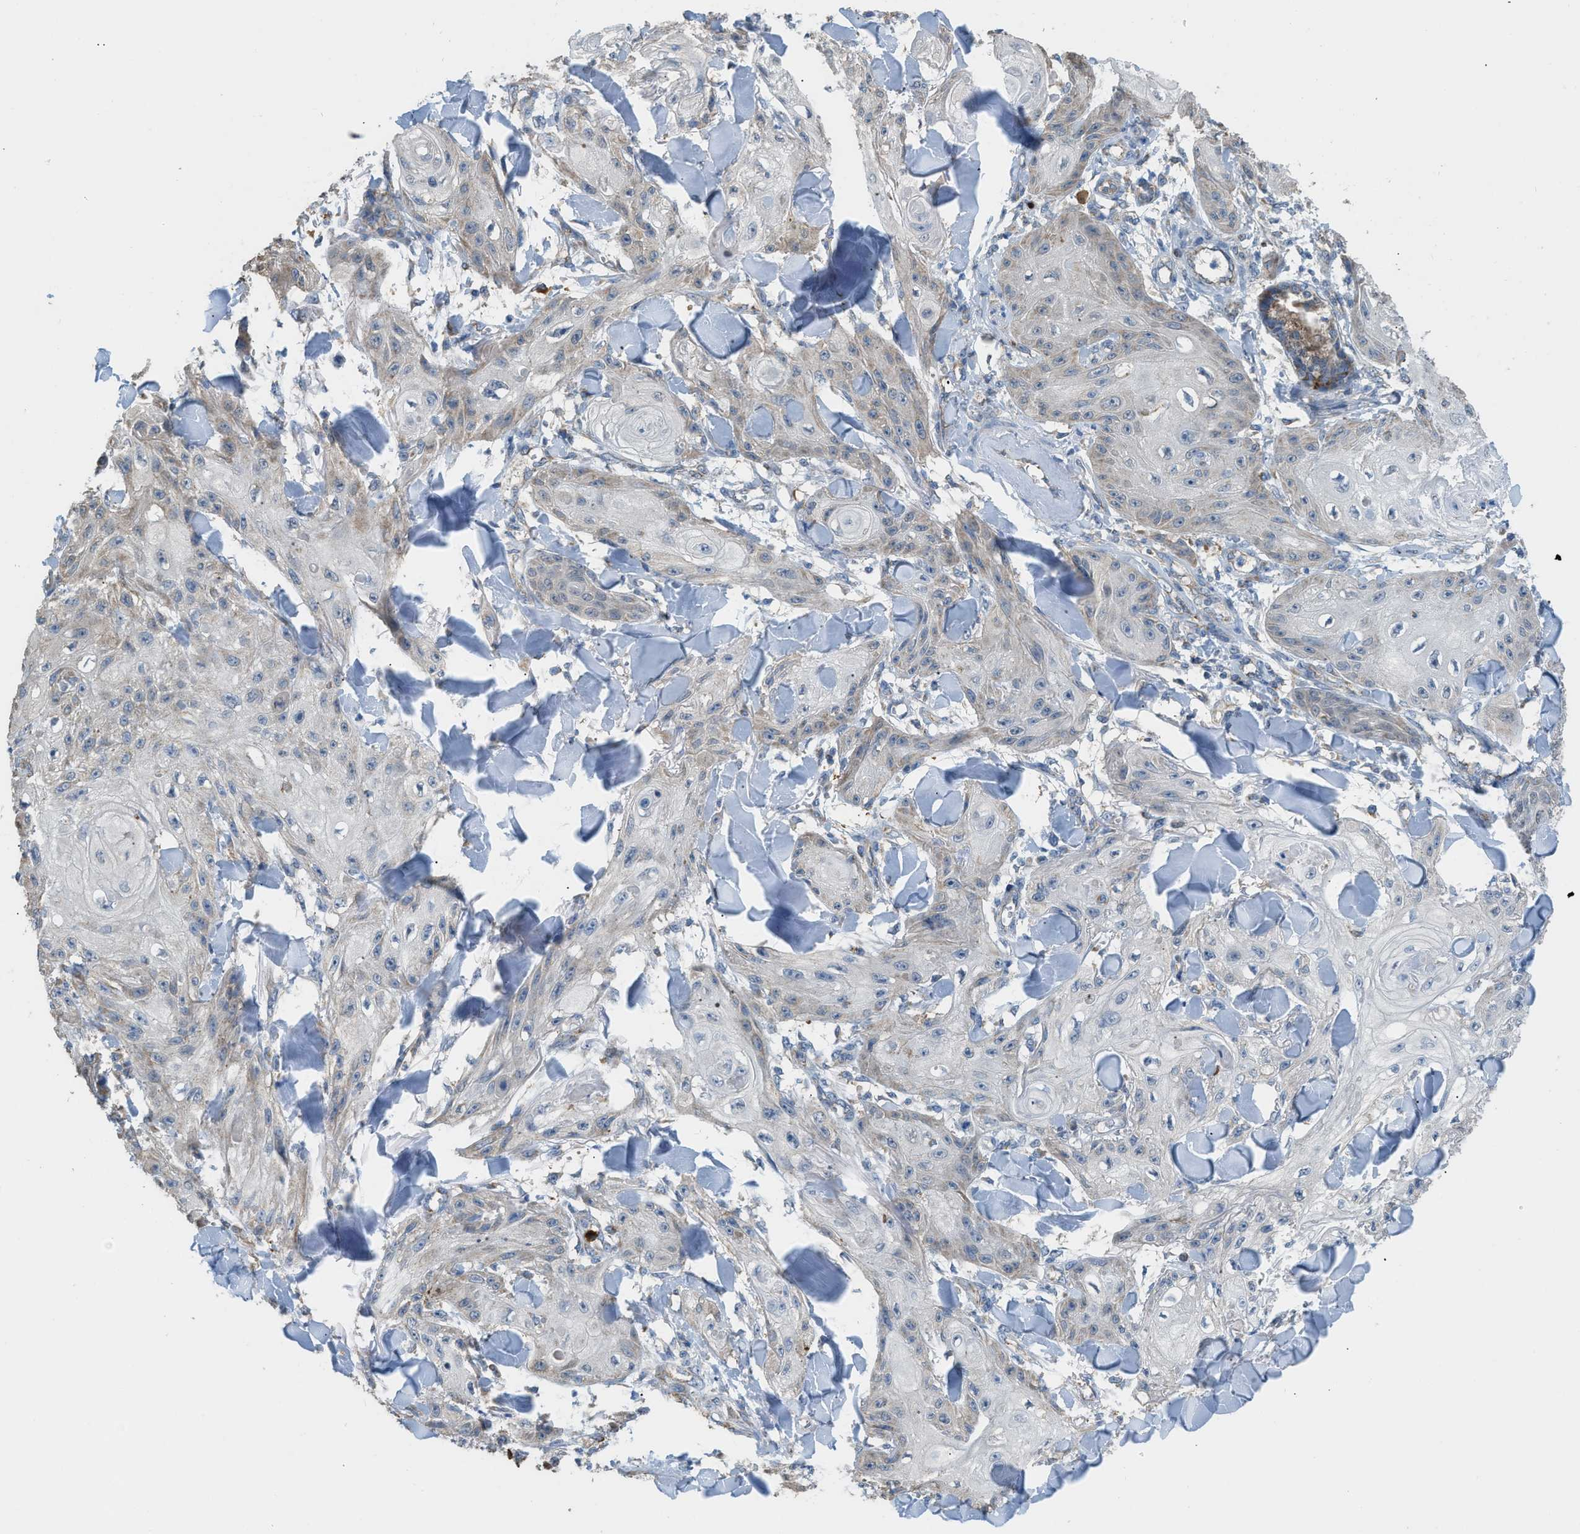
{"staining": {"intensity": "weak", "quantity": "<25%", "location": "cytoplasmic/membranous"}, "tissue": "skin cancer", "cell_type": "Tumor cells", "image_type": "cancer", "snomed": [{"axis": "morphology", "description": "Squamous cell carcinoma, NOS"}, {"axis": "topography", "description": "Skin"}], "caption": "Histopathology image shows no protein staining in tumor cells of skin squamous cell carcinoma tissue.", "gene": "ETFB", "patient": {"sex": "male", "age": 74}}